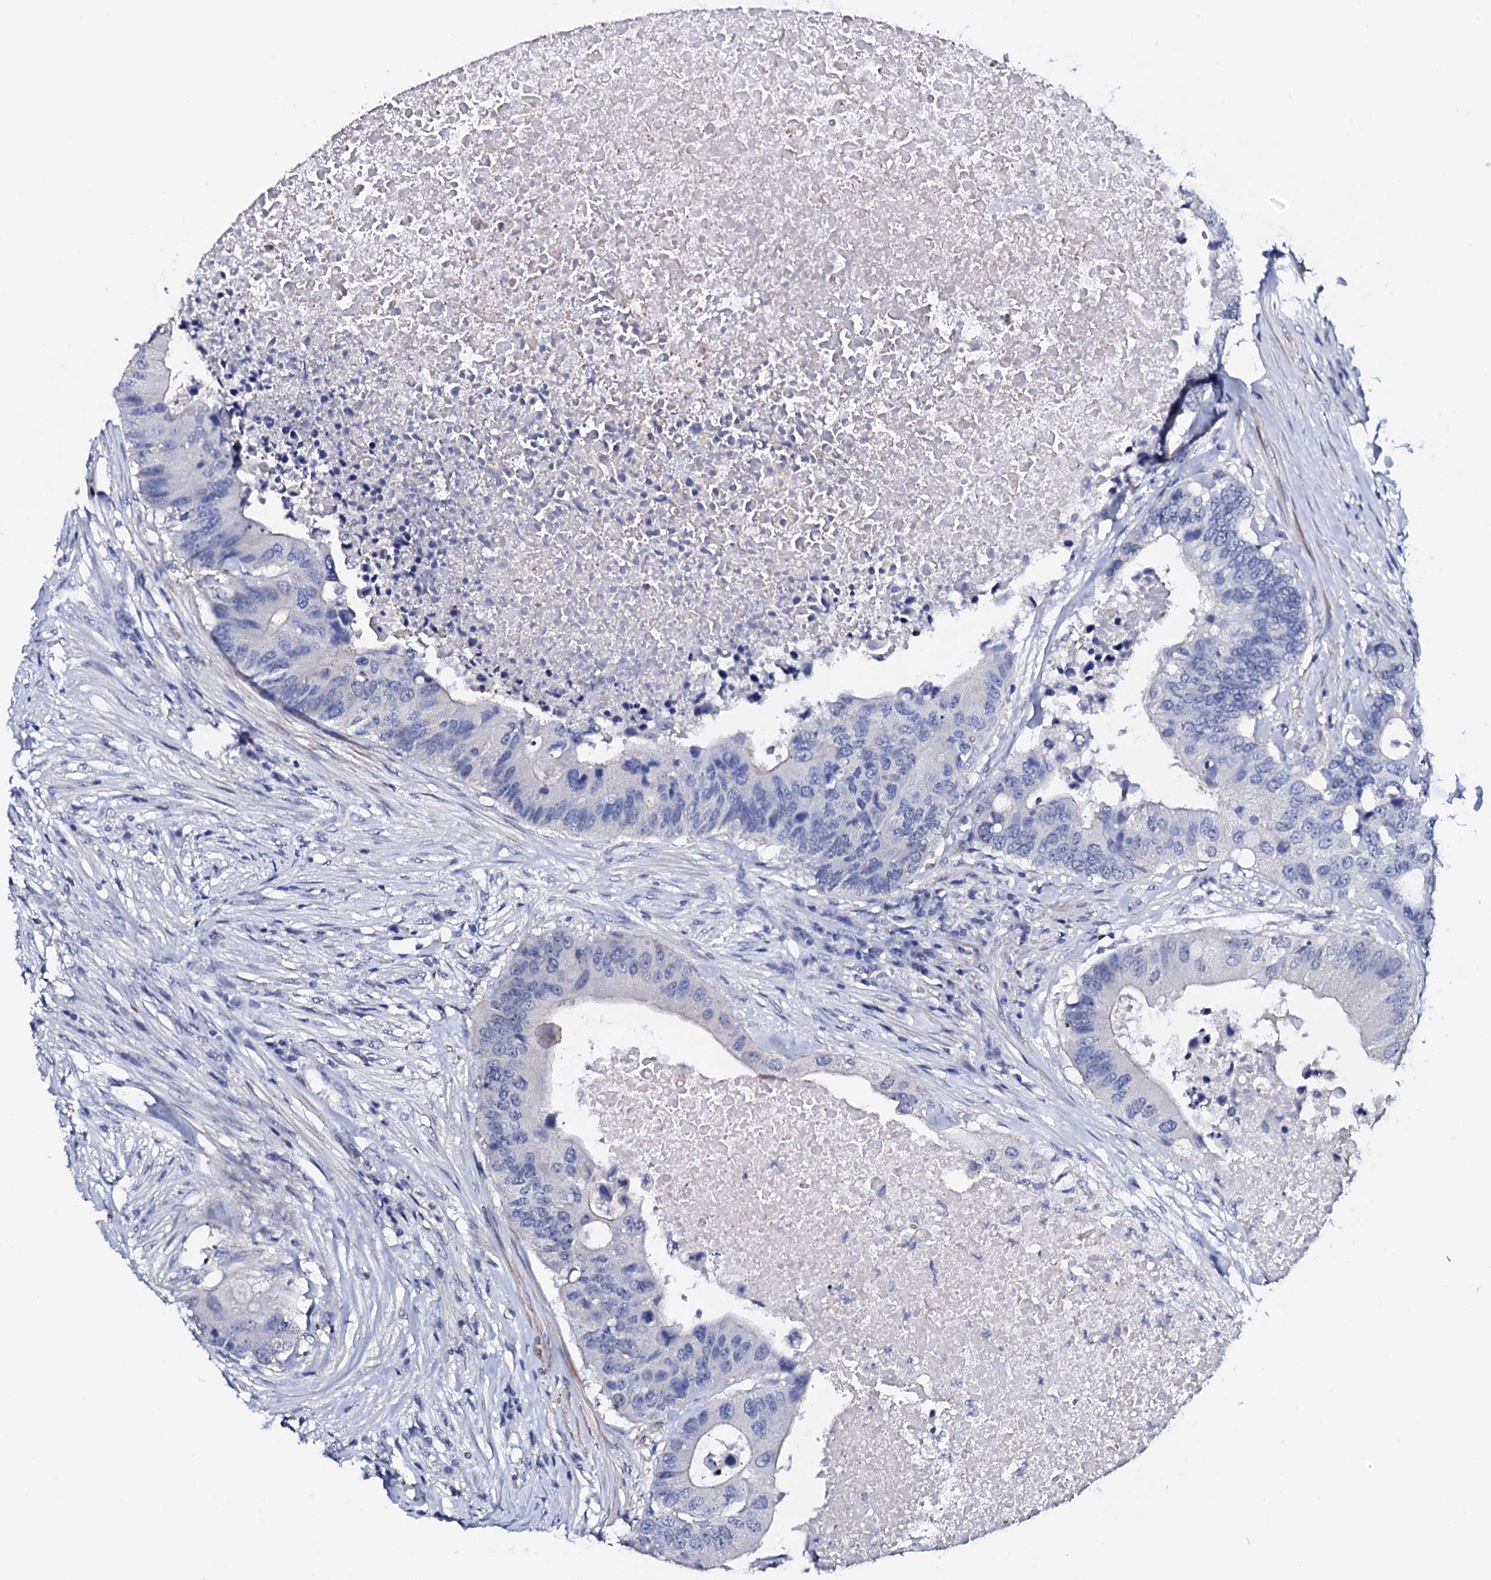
{"staining": {"intensity": "negative", "quantity": "none", "location": "none"}, "tissue": "colorectal cancer", "cell_type": "Tumor cells", "image_type": "cancer", "snomed": [{"axis": "morphology", "description": "Adenocarcinoma, NOS"}, {"axis": "topography", "description": "Colon"}], "caption": "Immunohistochemical staining of colorectal cancer reveals no significant positivity in tumor cells. (DAB immunohistochemistry (IHC) visualized using brightfield microscopy, high magnification).", "gene": "NPM2", "patient": {"sex": "male", "age": 71}}